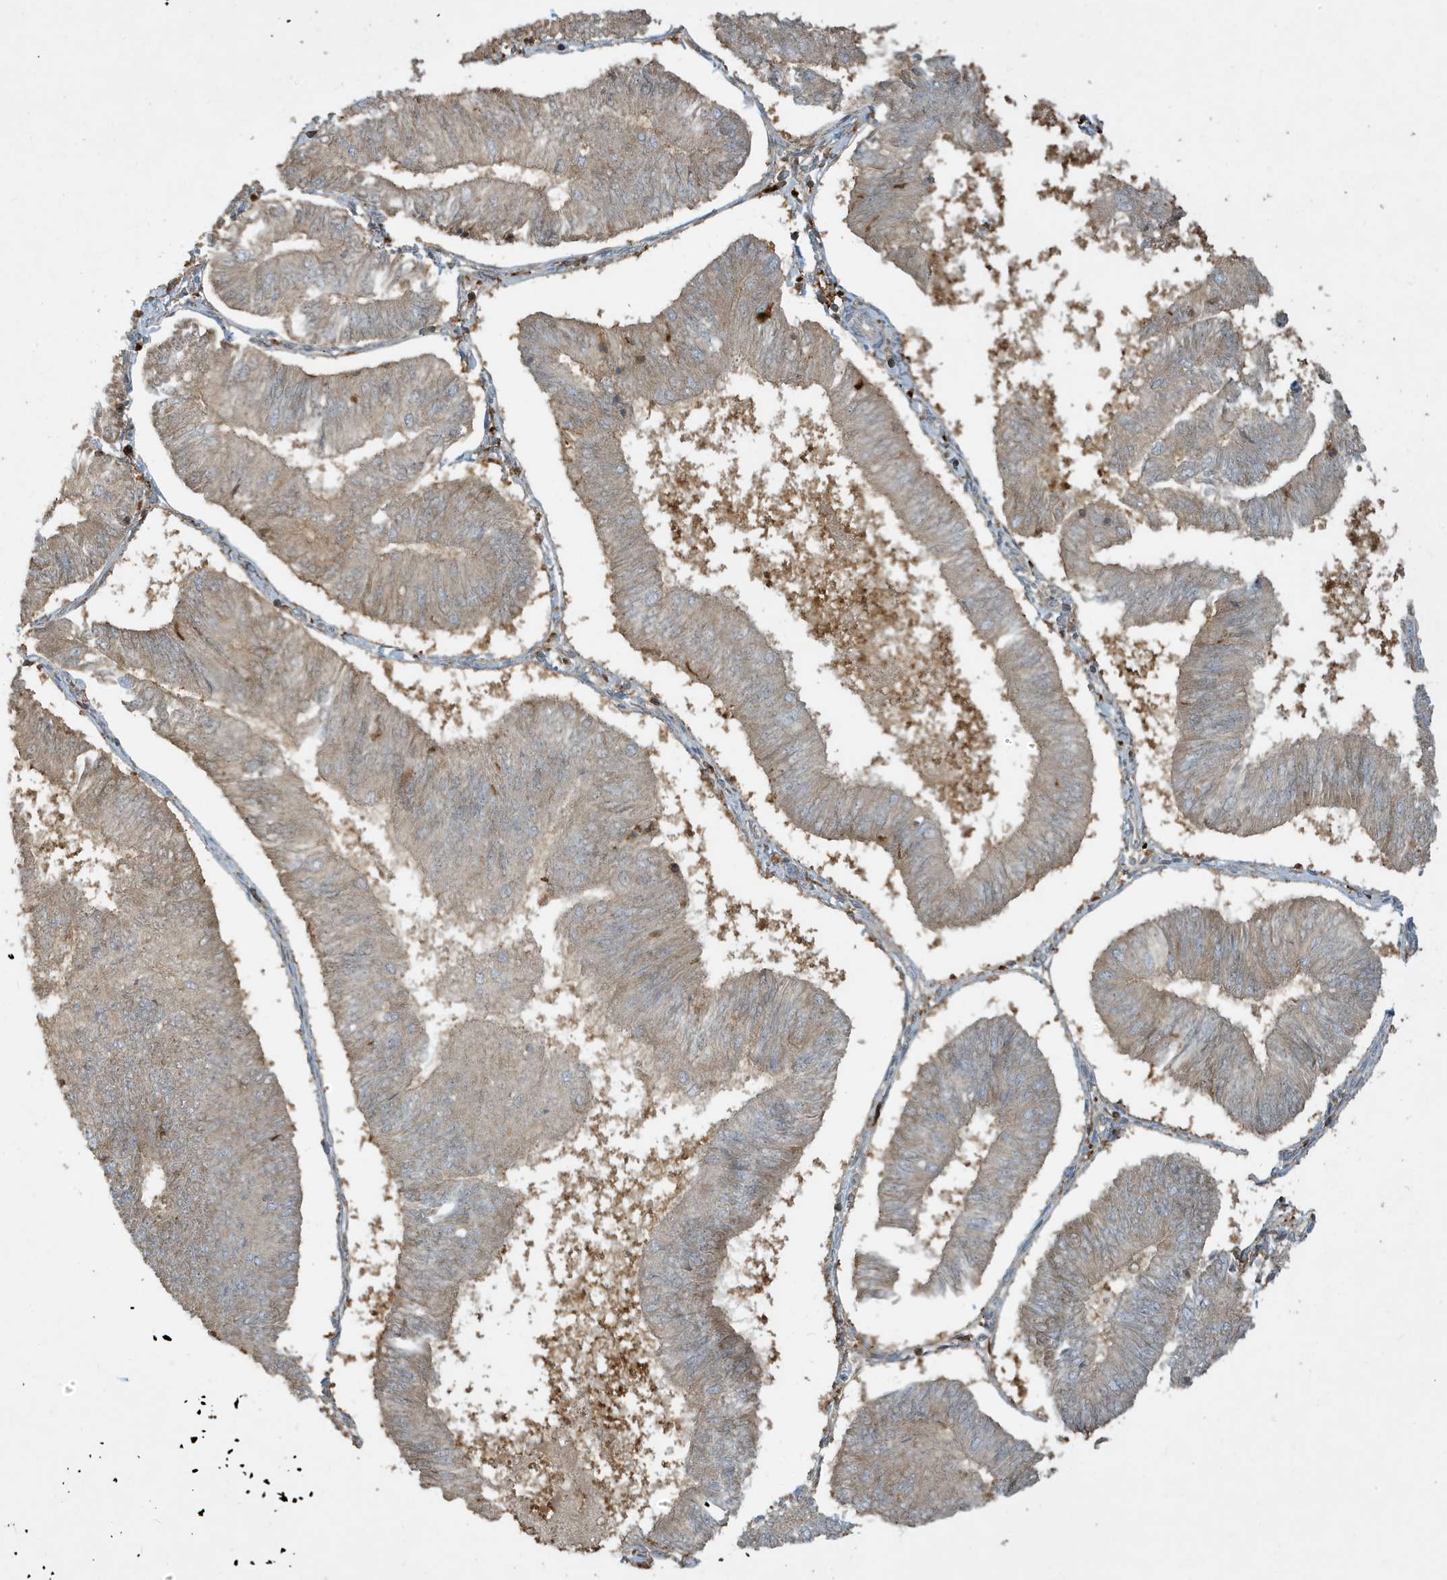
{"staining": {"intensity": "weak", "quantity": ">75%", "location": "cytoplasmic/membranous"}, "tissue": "endometrial cancer", "cell_type": "Tumor cells", "image_type": "cancer", "snomed": [{"axis": "morphology", "description": "Adenocarcinoma, NOS"}, {"axis": "topography", "description": "Endometrium"}], "caption": "High-magnification brightfield microscopy of adenocarcinoma (endometrial) stained with DAB (3,3'-diaminobenzidine) (brown) and counterstained with hematoxylin (blue). tumor cells exhibit weak cytoplasmic/membranous expression is appreciated in about>75% of cells. Ihc stains the protein of interest in brown and the nuclei are stained blue.", "gene": "ABTB1", "patient": {"sex": "female", "age": 58}}